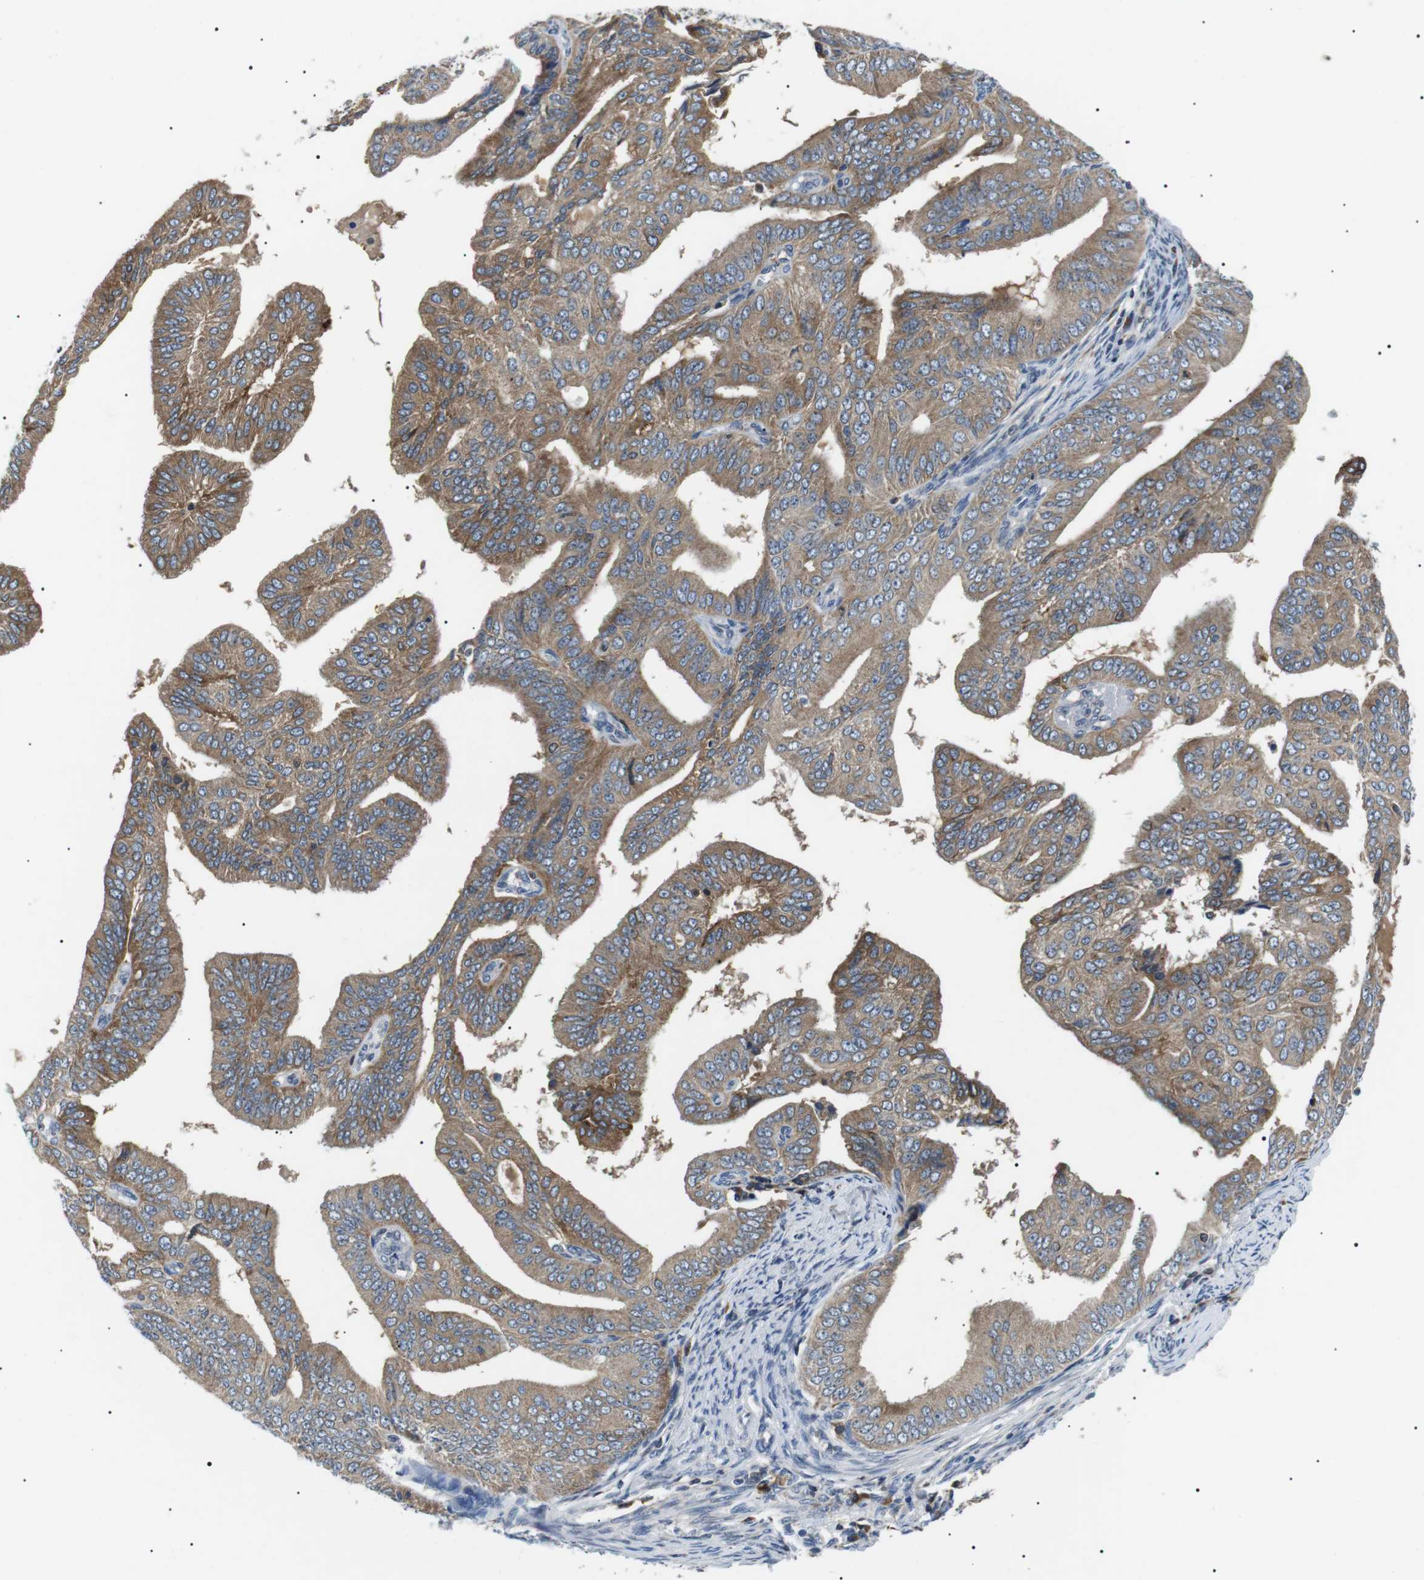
{"staining": {"intensity": "moderate", "quantity": ">75%", "location": "cytoplasmic/membranous"}, "tissue": "endometrial cancer", "cell_type": "Tumor cells", "image_type": "cancer", "snomed": [{"axis": "morphology", "description": "Adenocarcinoma, NOS"}, {"axis": "topography", "description": "Endometrium"}], "caption": "An image showing moderate cytoplasmic/membranous staining in about >75% of tumor cells in adenocarcinoma (endometrial), as visualized by brown immunohistochemical staining.", "gene": "RAB9A", "patient": {"sex": "female", "age": 58}}